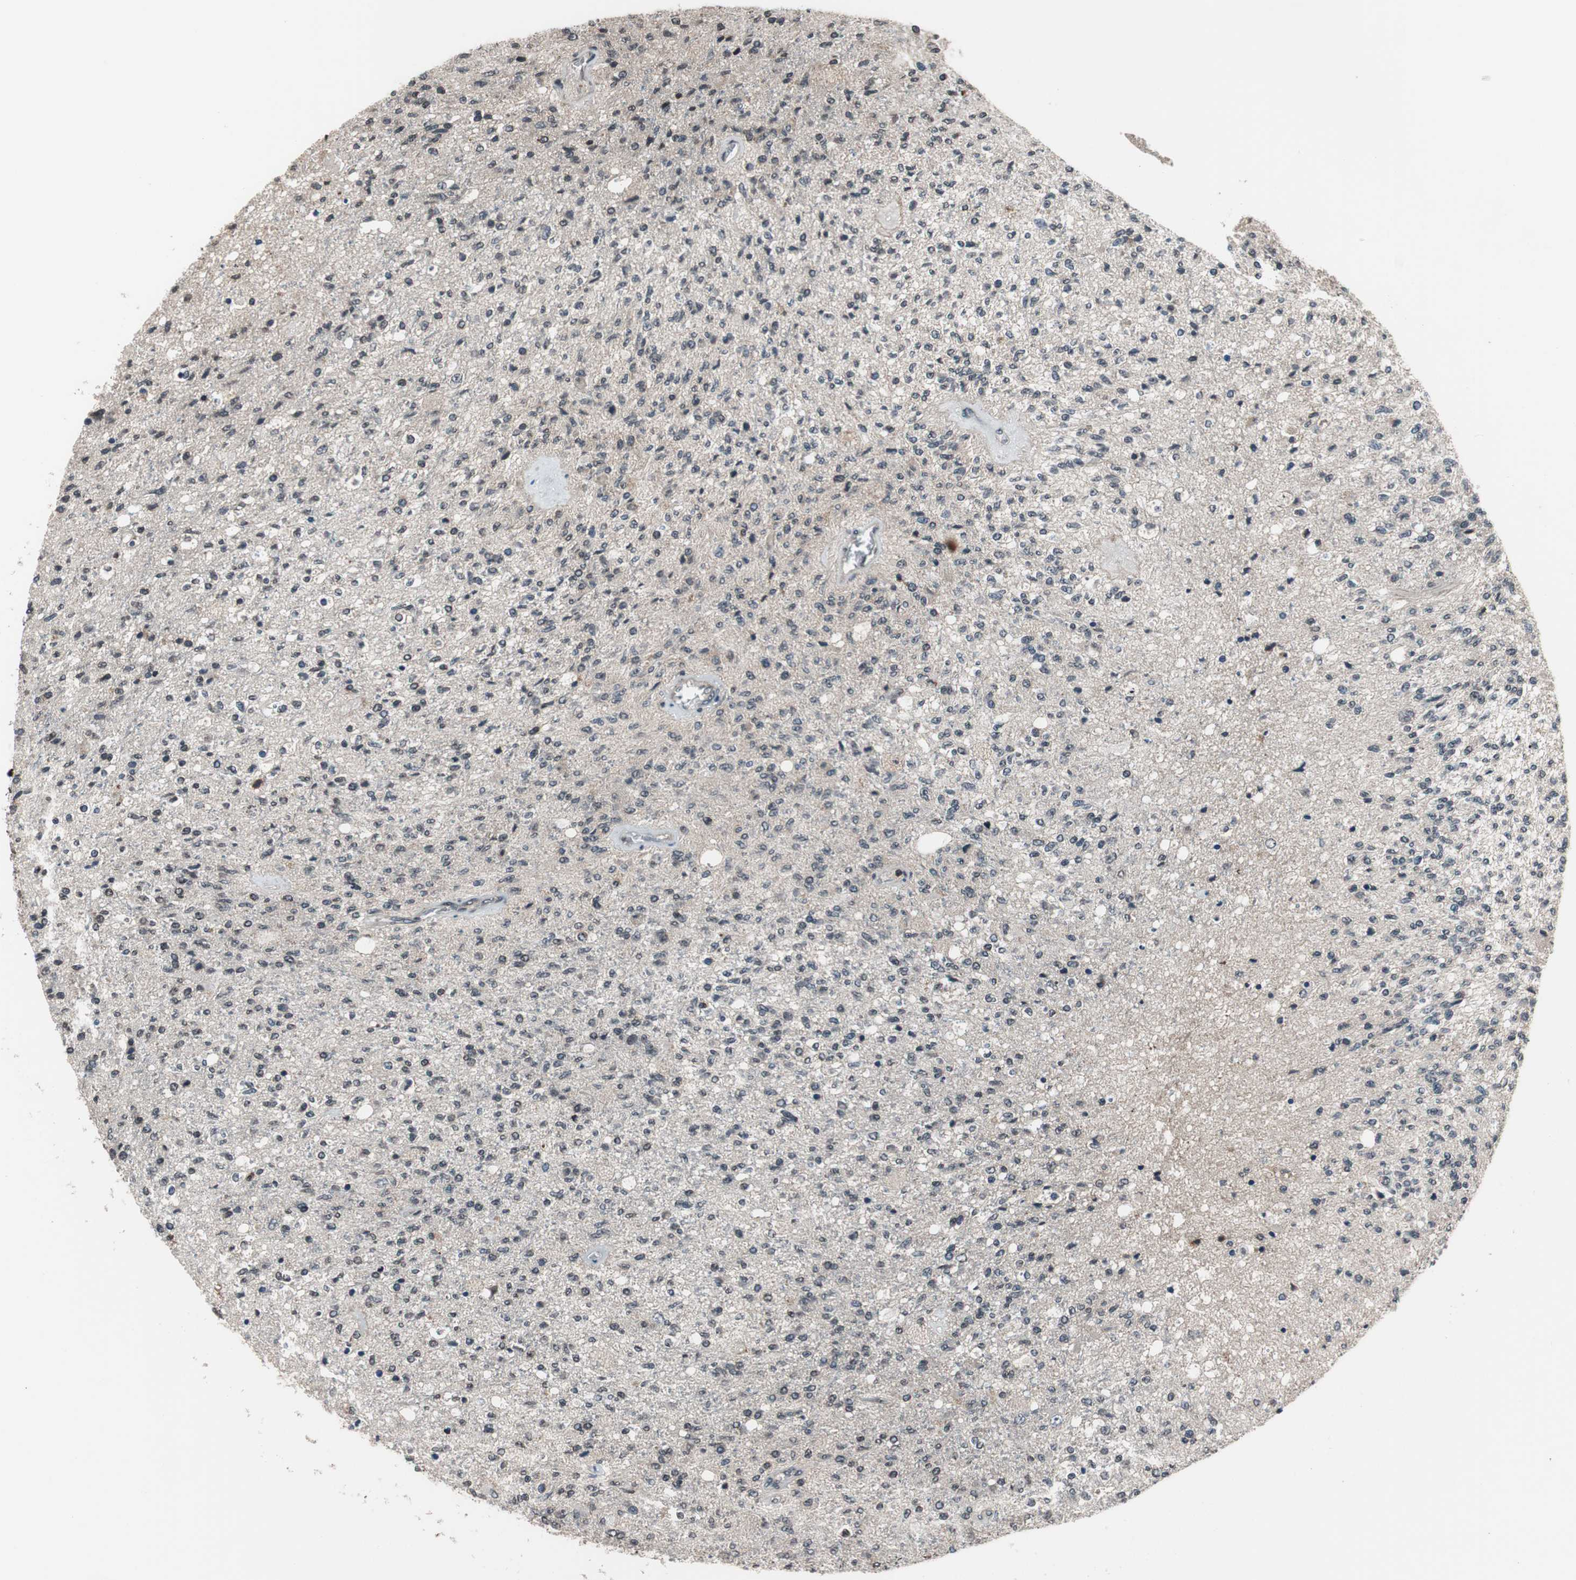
{"staining": {"intensity": "negative", "quantity": "none", "location": "none"}, "tissue": "glioma", "cell_type": "Tumor cells", "image_type": "cancer", "snomed": [{"axis": "morphology", "description": "Normal tissue, NOS"}, {"axis": "morphology", "description": "Glioma, malignant, High grade"}, {"axis": "topography", "description": "Cerebral cortex"}], "caption": "A histopathology image of human malignant glioma (high-grade) is negative for staining in tumor cells.", "gene": "RFC1", "patient": {"sex": "male", "age": 77}}